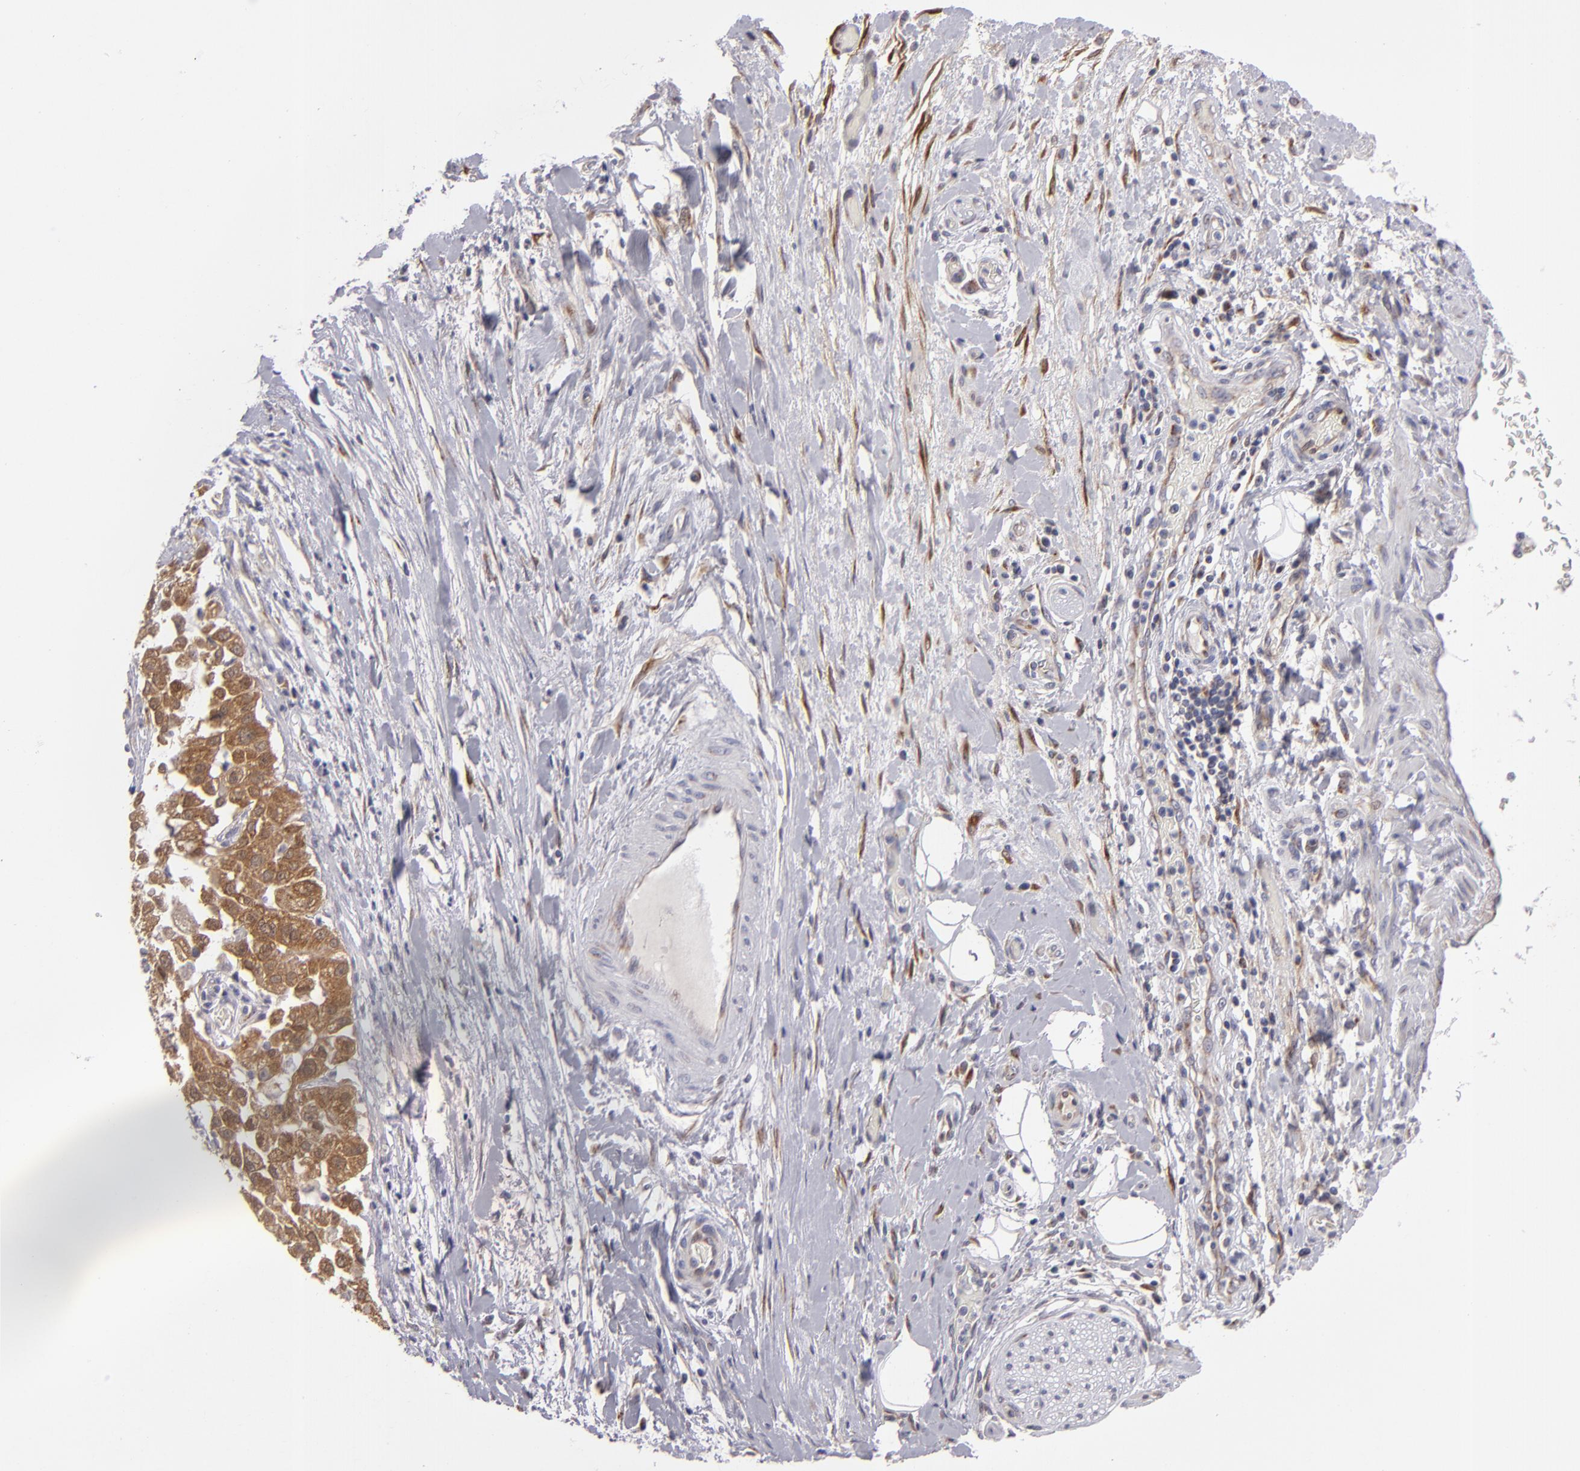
{"staining": {"intensity": "moderate", "quantity": ">75%", "location": "cytoplasmic/membranous"}, "tissue": "pancreatic cancer", "cell_type": "Tumor cells", "image_type": "cancer", "snomed": [{"axis": "morphology", "description": "Adenocarcinoma, NOS"}, {"axis": "topography", "description": "Pancreas"}], "caption": "DAB immunohistochemical staining of human pancreatic adenocarcinoma demonstrates moderate cytoplasmic/membranous protein staining in approximately >75% of tumor cells.", "gene": "SH2D4A", "patient": {"sex": "female", "age": 52}}